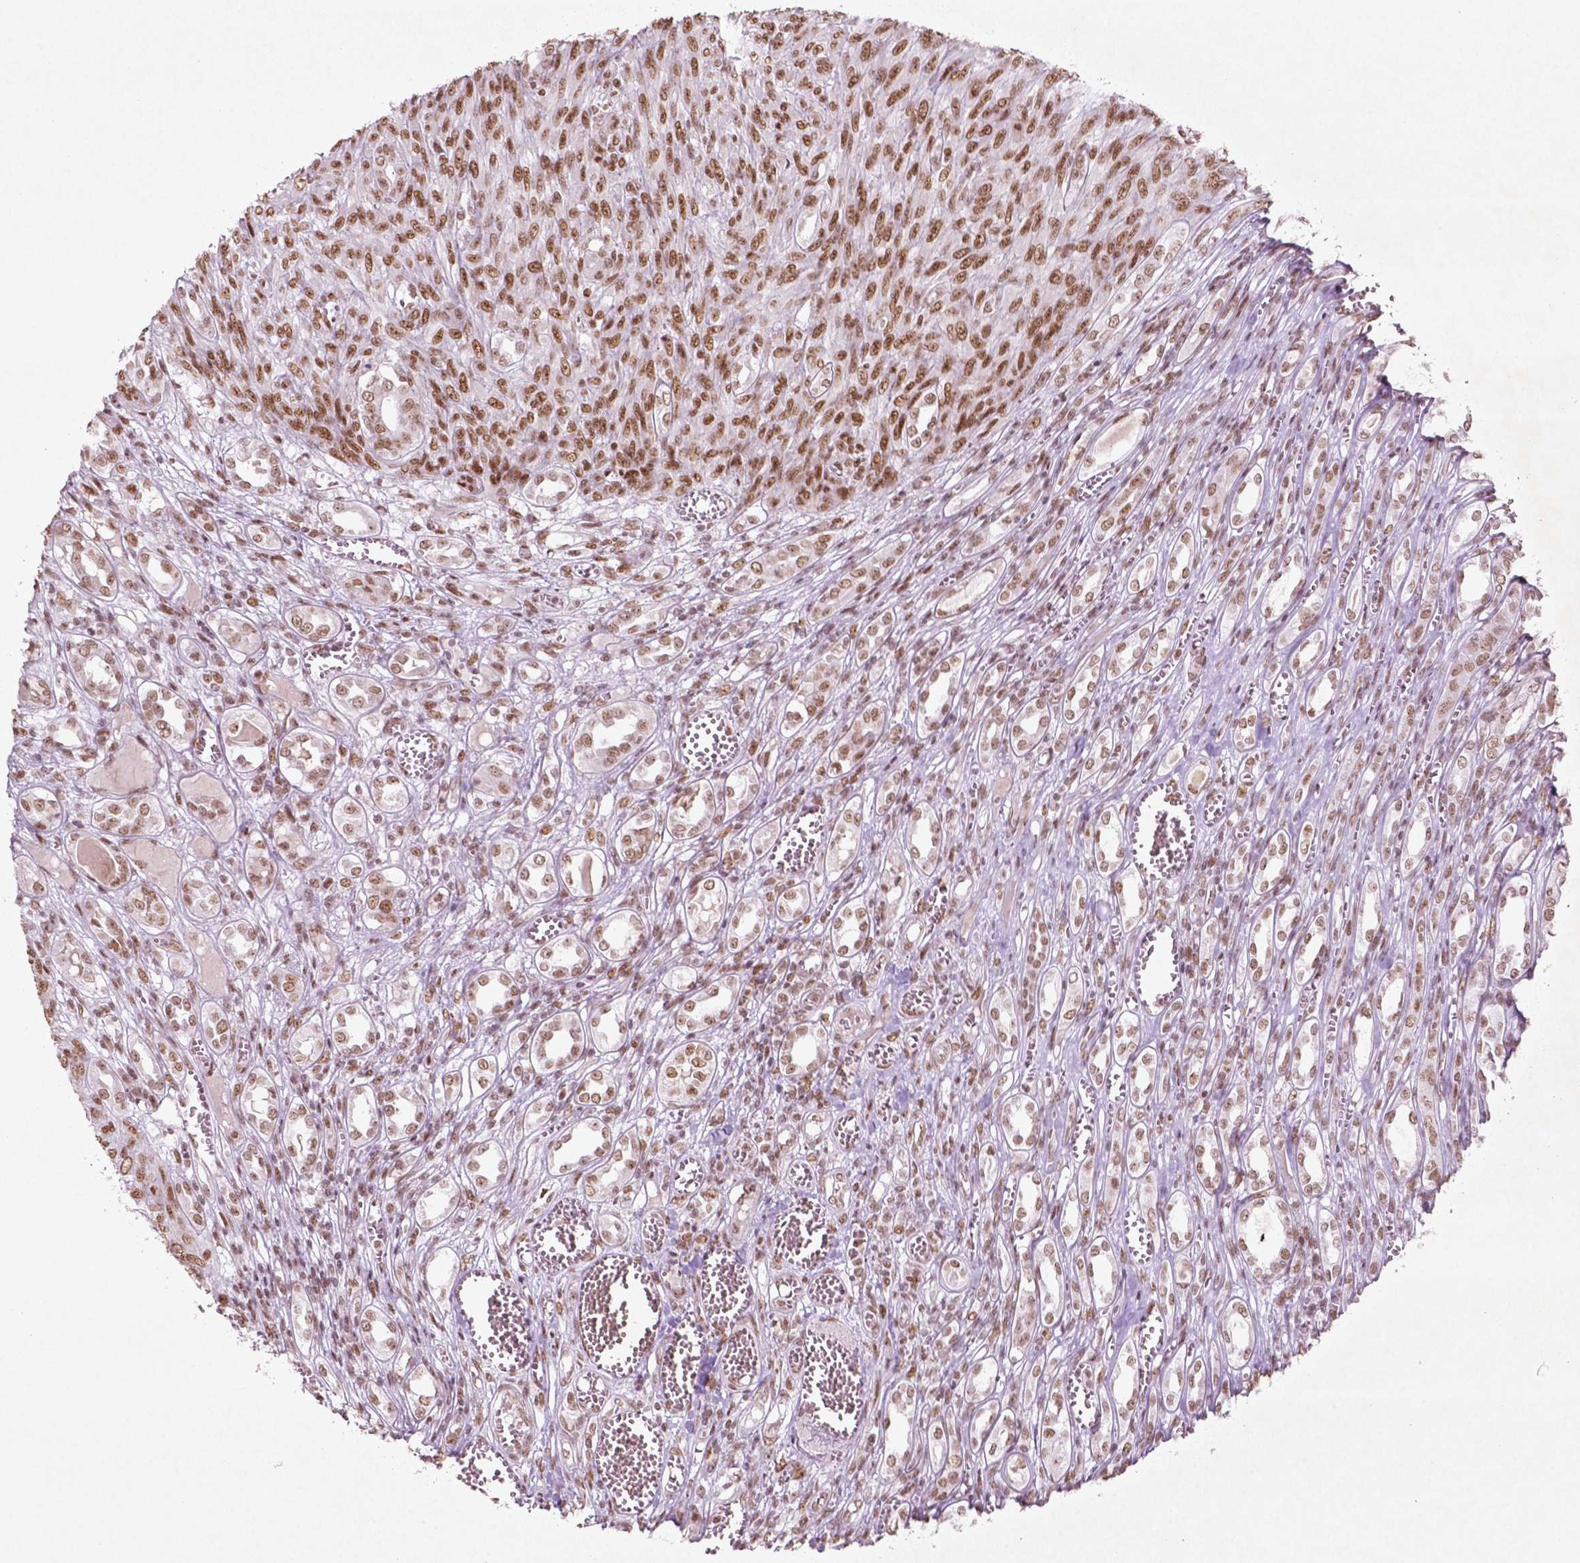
{"staining": {"intensity": "moderate", "quantity": ">75%", "location": "nuclear"}, "tissue": "renal cancer", "cell_type": "Tumor cells", "image_type": "cancer", "snomed": [{"axis": "morphology", "description": "Adenocarcinoma, NOS"}, {"axis": "topography", "description": "Kidney"}], "caption": "This photomicrograph displays immunohistochemistry (IHC) staining of human adenocarcinoma (renal), with medium moderate nuclear staining in approximately >75% of tumor cells.", "gene": "HMG20B", "patient": {"sex": "male", "age": 58}}